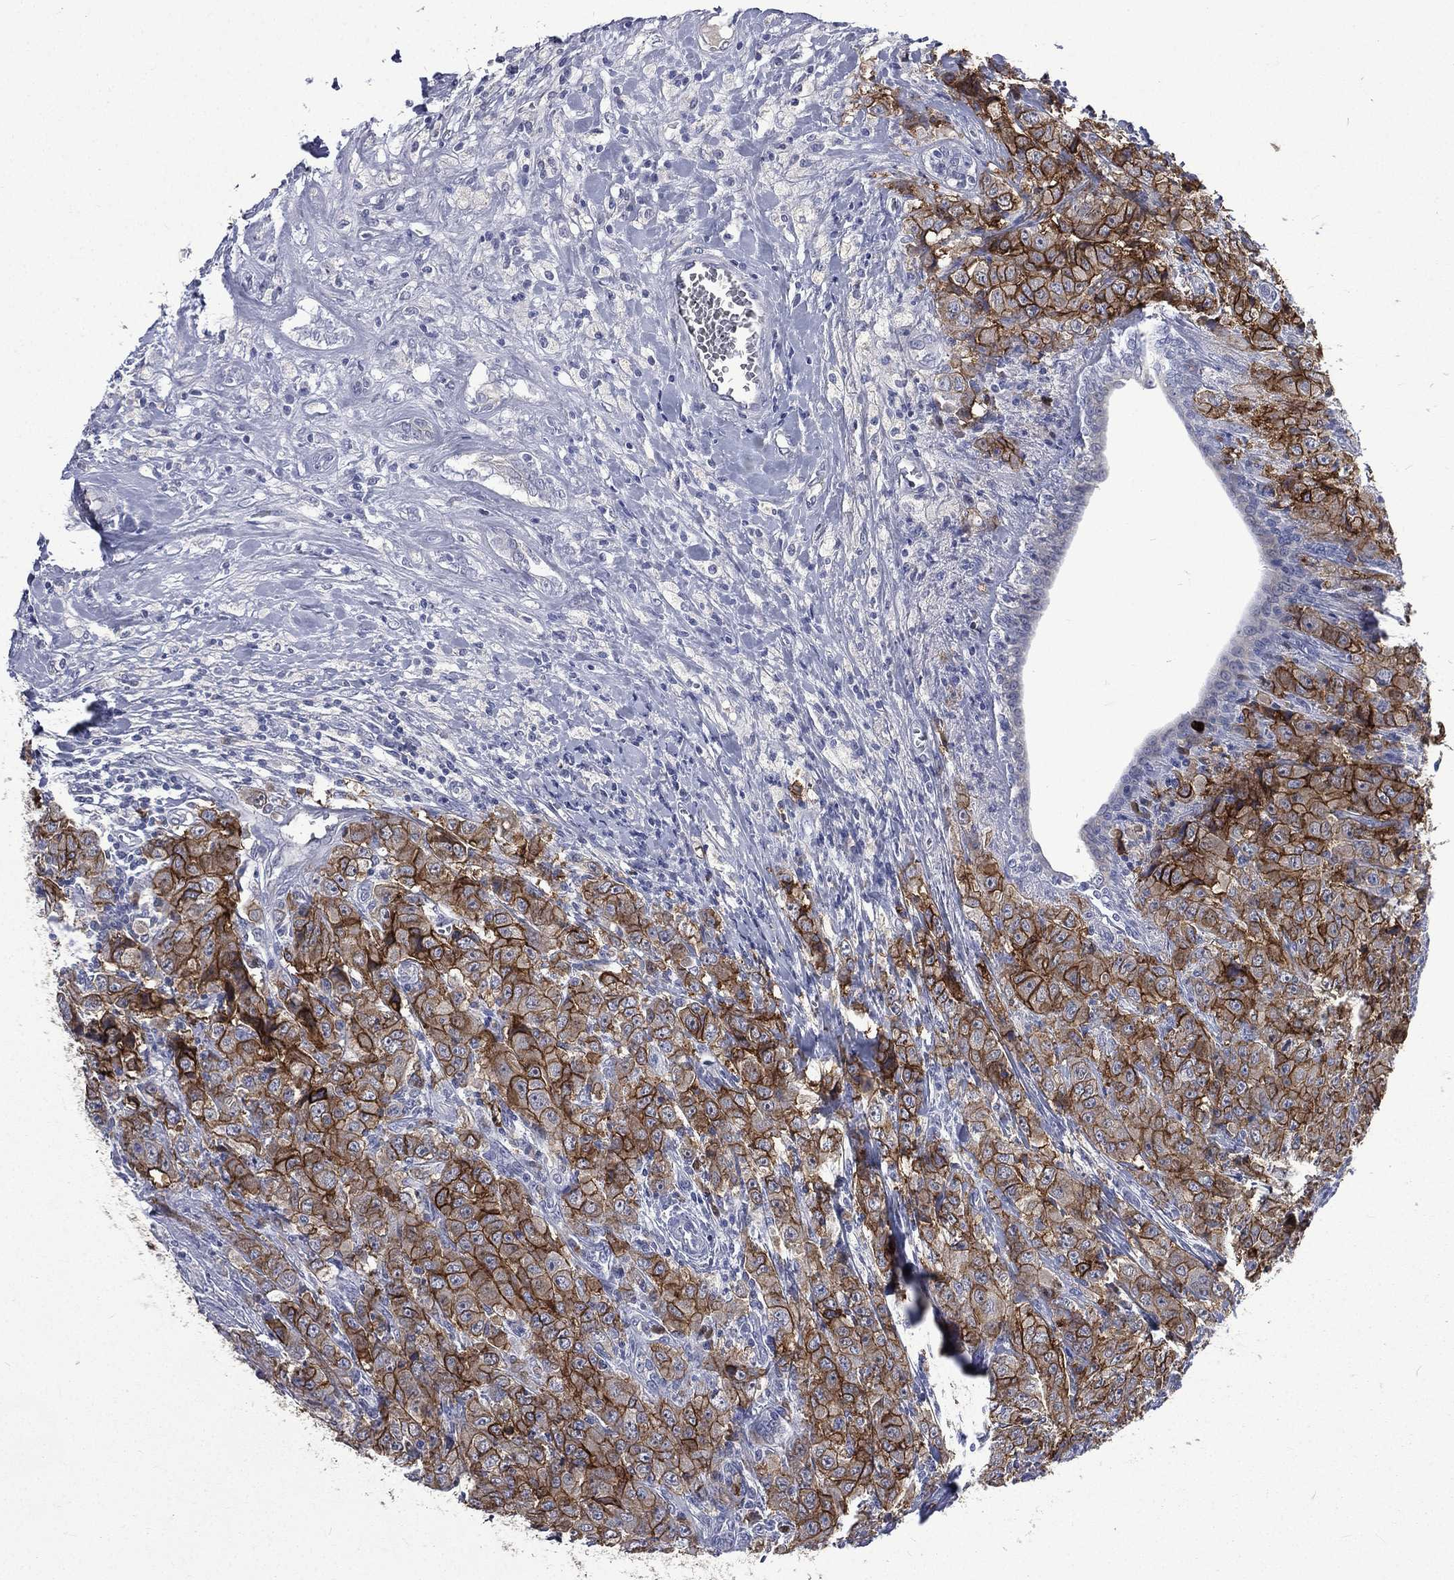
{"staining": {"intensity": "strong", "quantity": ">75%", "location": "cytoplasmic/membranous"}, "tissue": "breast cancer", "cell_type": "Tumor cells", "image_type": "cancer", "snomed": [{"axis": "morphology", "description": "Duct carcinoma"}, {"axis": "topography", "description": "Breast"}], "caption": "The micrograph shows staining of breast infiltrating ductal carcinoma, revealing strong cytoplasmic/membranous protein expression (brown color) within tumor cells.", "gene": "CA12", "patient": {"sex": "female", "age": 43}}